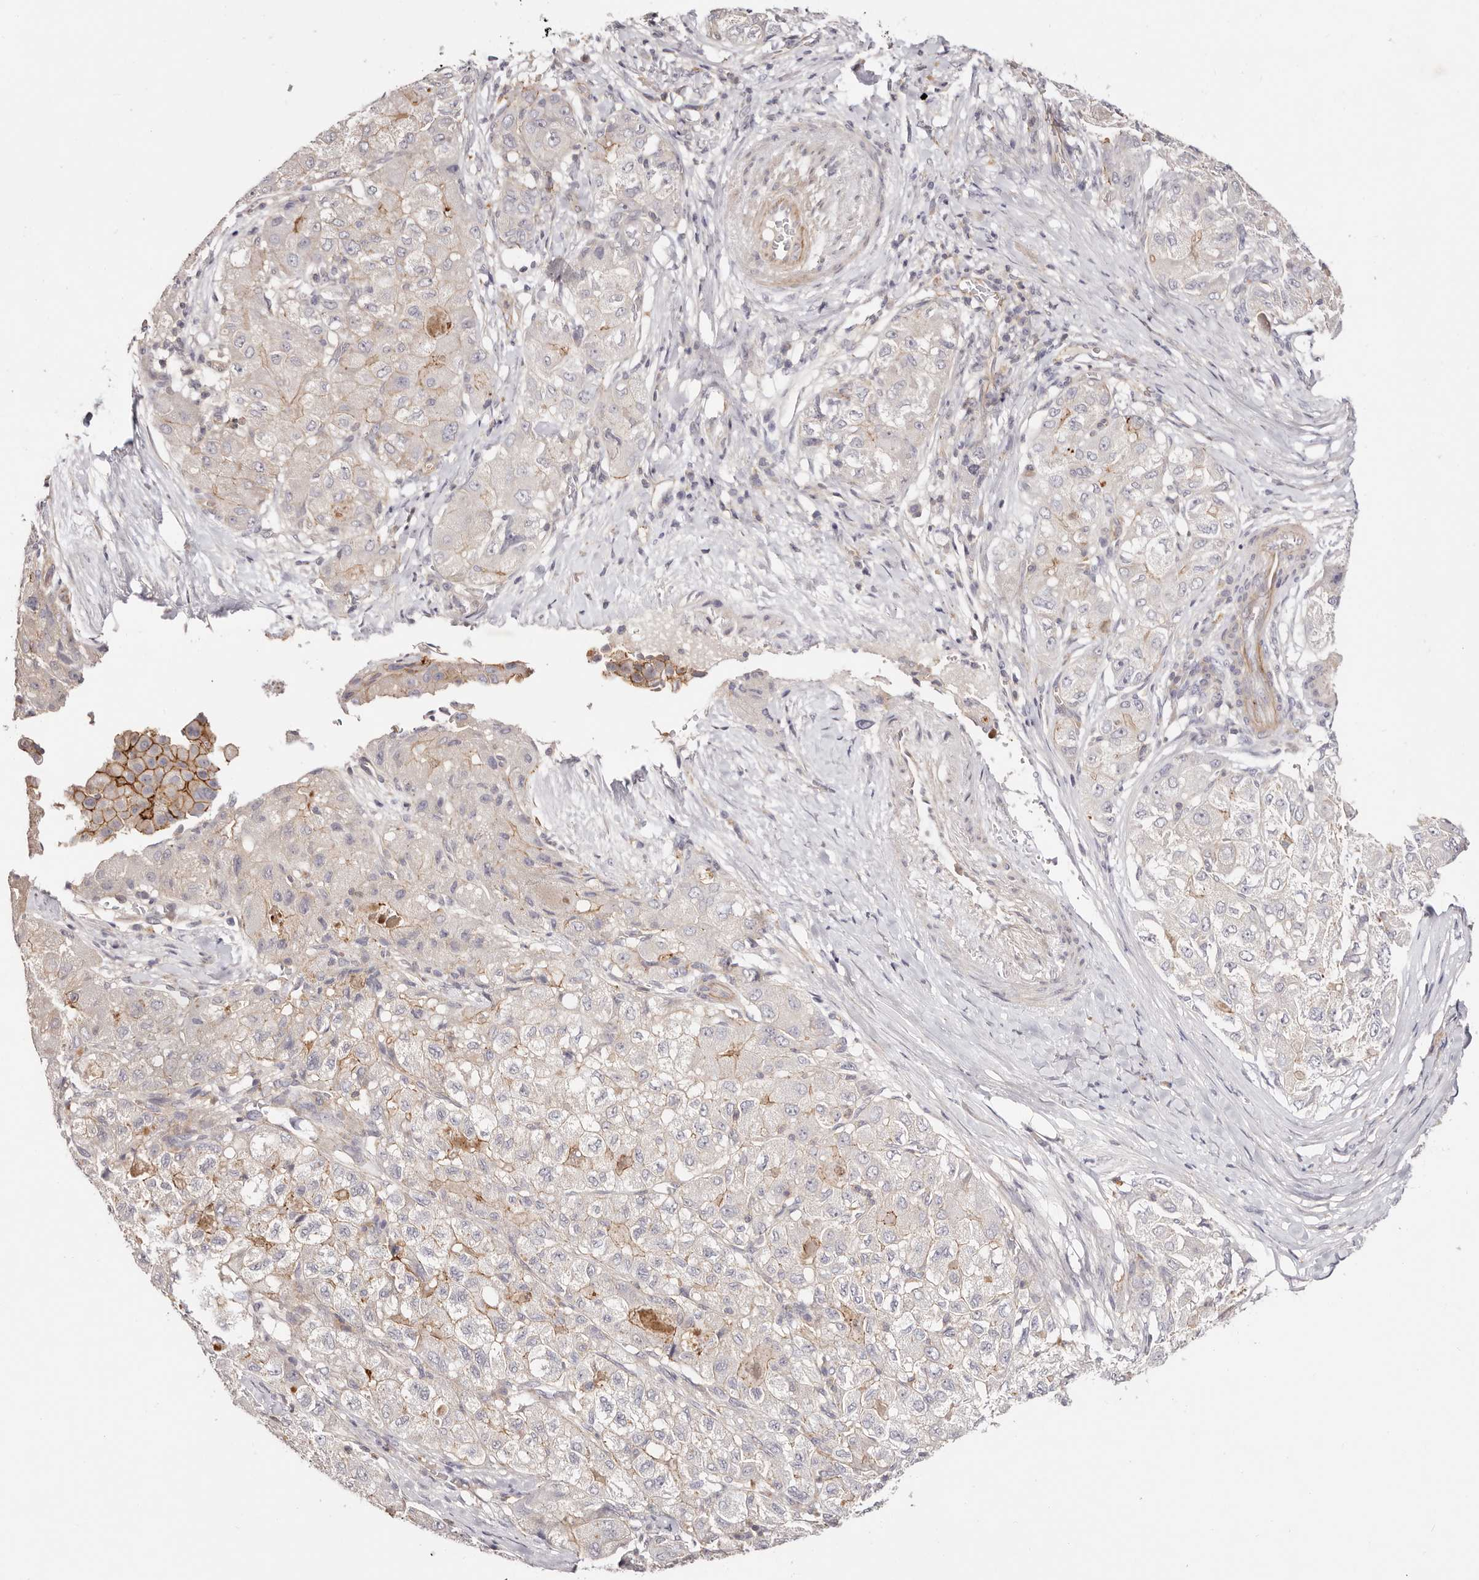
{"staining": {"intensity": "moderate", "quantity": "<25%", "location": "cytoplasmic/membranous"}, "tissue": "liver cancer", "cell_type": "Tumor cells", "image_type": "cancer", "snomed": [{"axis": "morphology", "description": "Carcinoma, Hepatocellular, NOS"}, {"axis": "topography", "description": "Liver"}], "caption": "This is an image of immunohistochemistry staining of liver cancer (hepatocellular carcinoma), which shows moderate staining in the cytoplasmic/membranous of tumor cells.", "gene": "SLC35B2", "patient": {"sex": "male", "age": 80}}